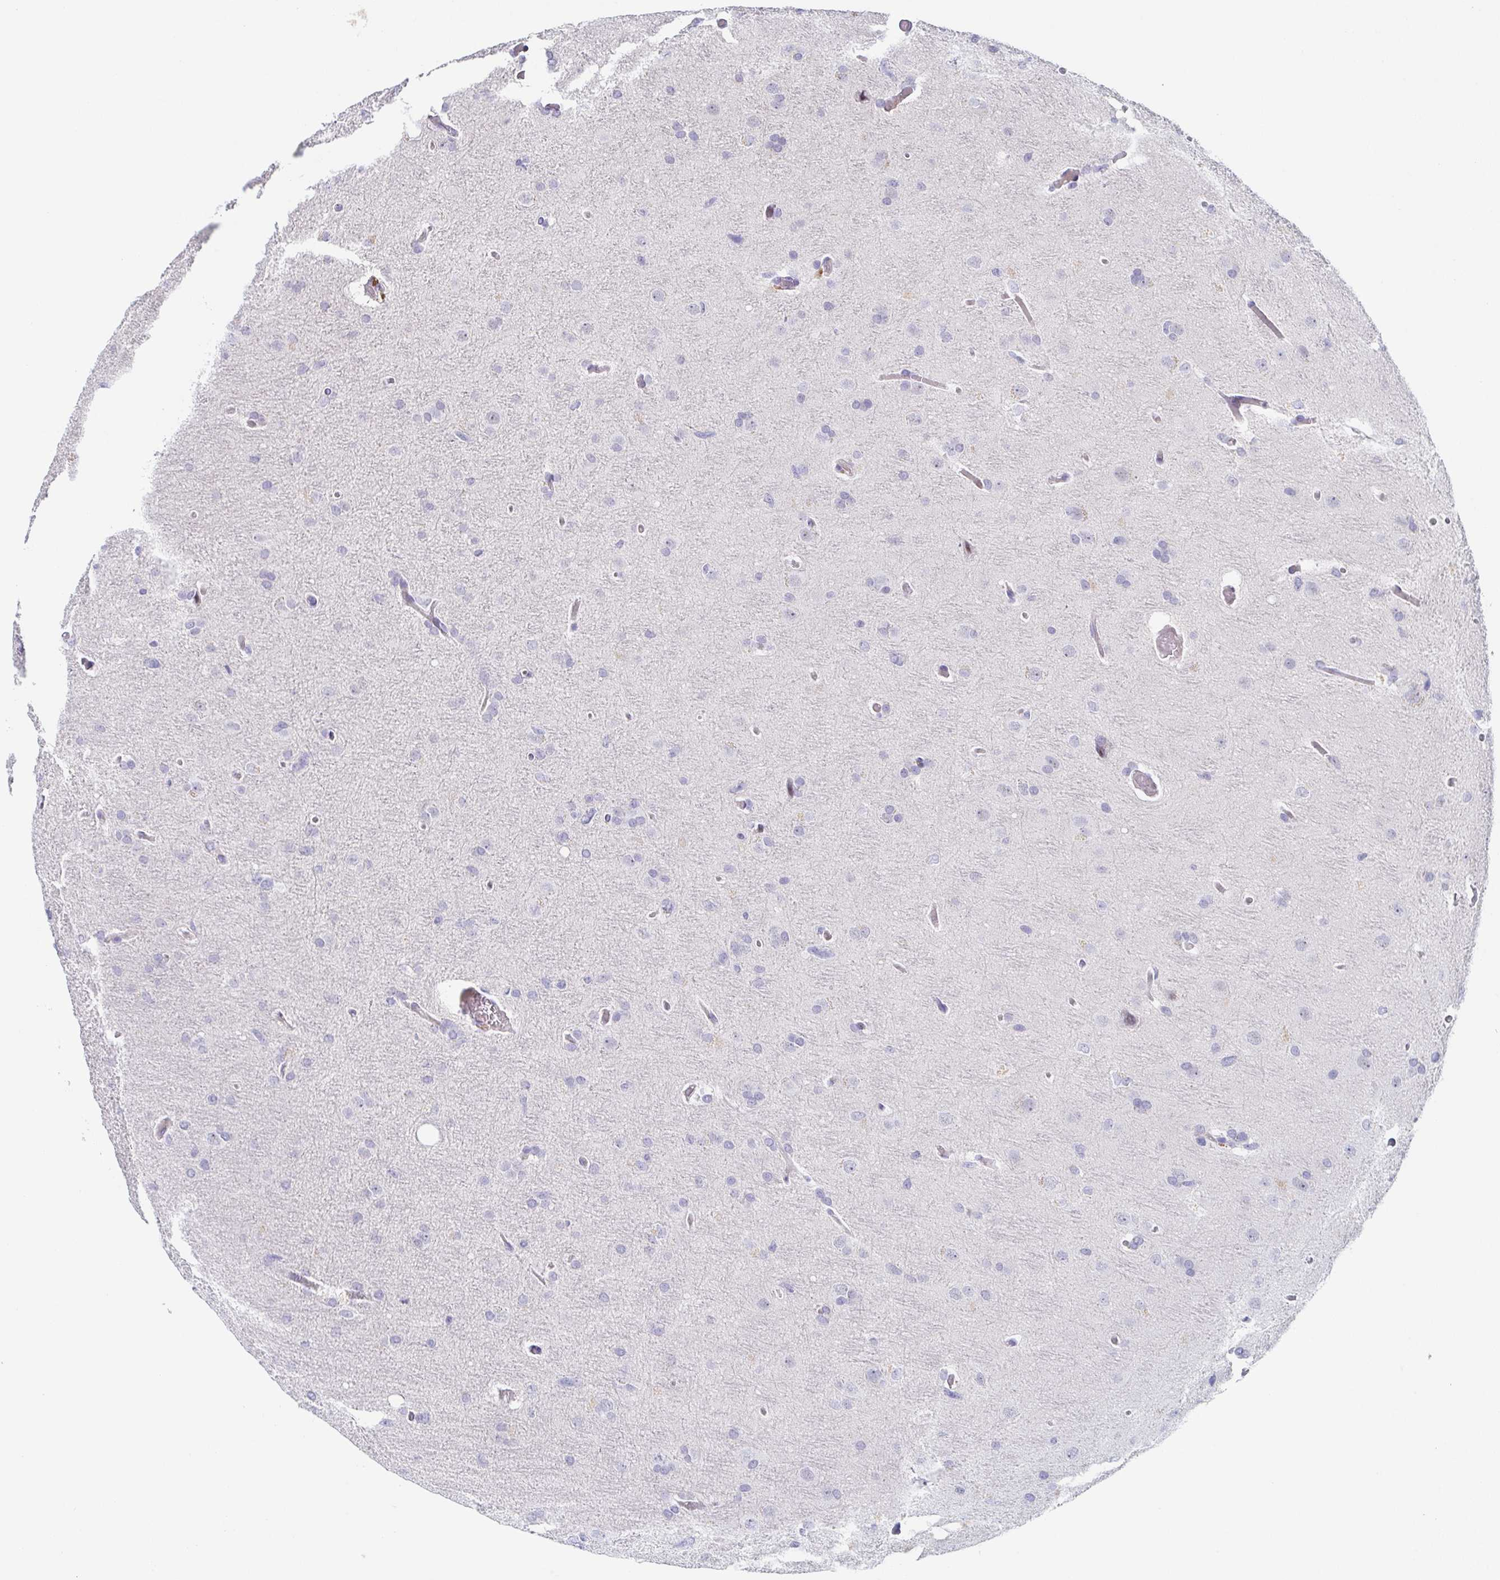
{"staining": {"intensity": "negative", "quantity": "none", "location": "none"}, "tissue": "glioma", "cell_type": "Tumor cells", "image_type": "cancer", "snomed": [{"axis": "morphology", "description": "Glioma, malignant, High grade"}, {"axis": "topography", "description": "Brain"}], "caption": "Tumor cells are negative for brown protein staining in malignant glioma (high-grade).", "gene": "RHOV", "patient": {"sex": "male", "age": 53}}